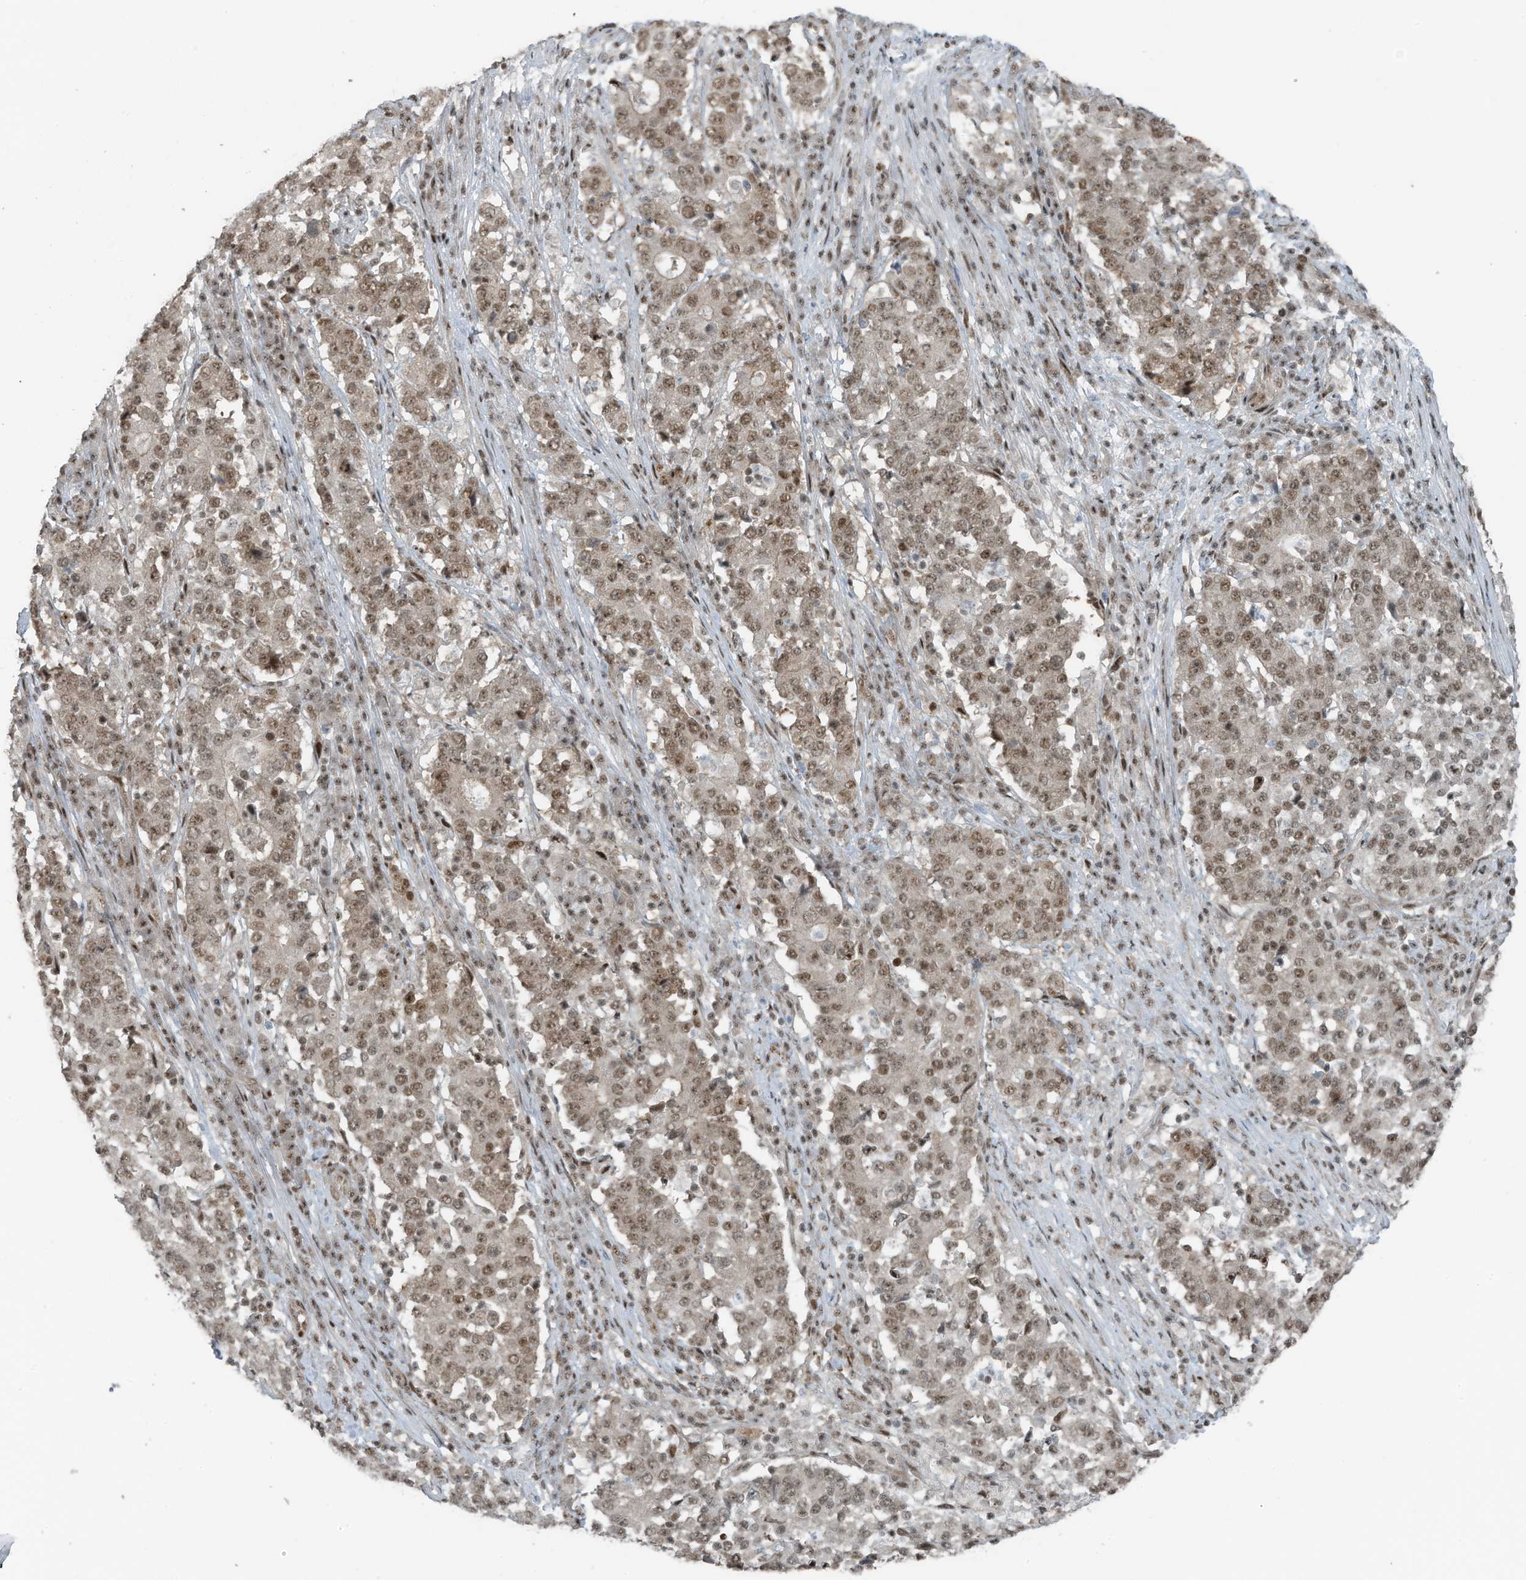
{"staining": {"intensity": "moderate", "quantity": ">75%", "location": "nuclear"}, "tissue": "stomach cancer", "cell_type": "Tumor cells", "image_type": "cancer", "snomed": [{"axis": "morphology", "description": "Adenocarcinoma, NOS"}, {"axis": "topography", "description": "Stomach"}], "caption": "IHC photomicrograph of neoplastic tissue: stomach adenocarcinoma stained using immunohistochemistry (IHC) displays medium levels of moderate protein expression localized specifically in the nuclear of tumor cells, appearing as a nuclear brown color.", "gene": "PCNP", "patient": {"sex": "male", "age": 59}}